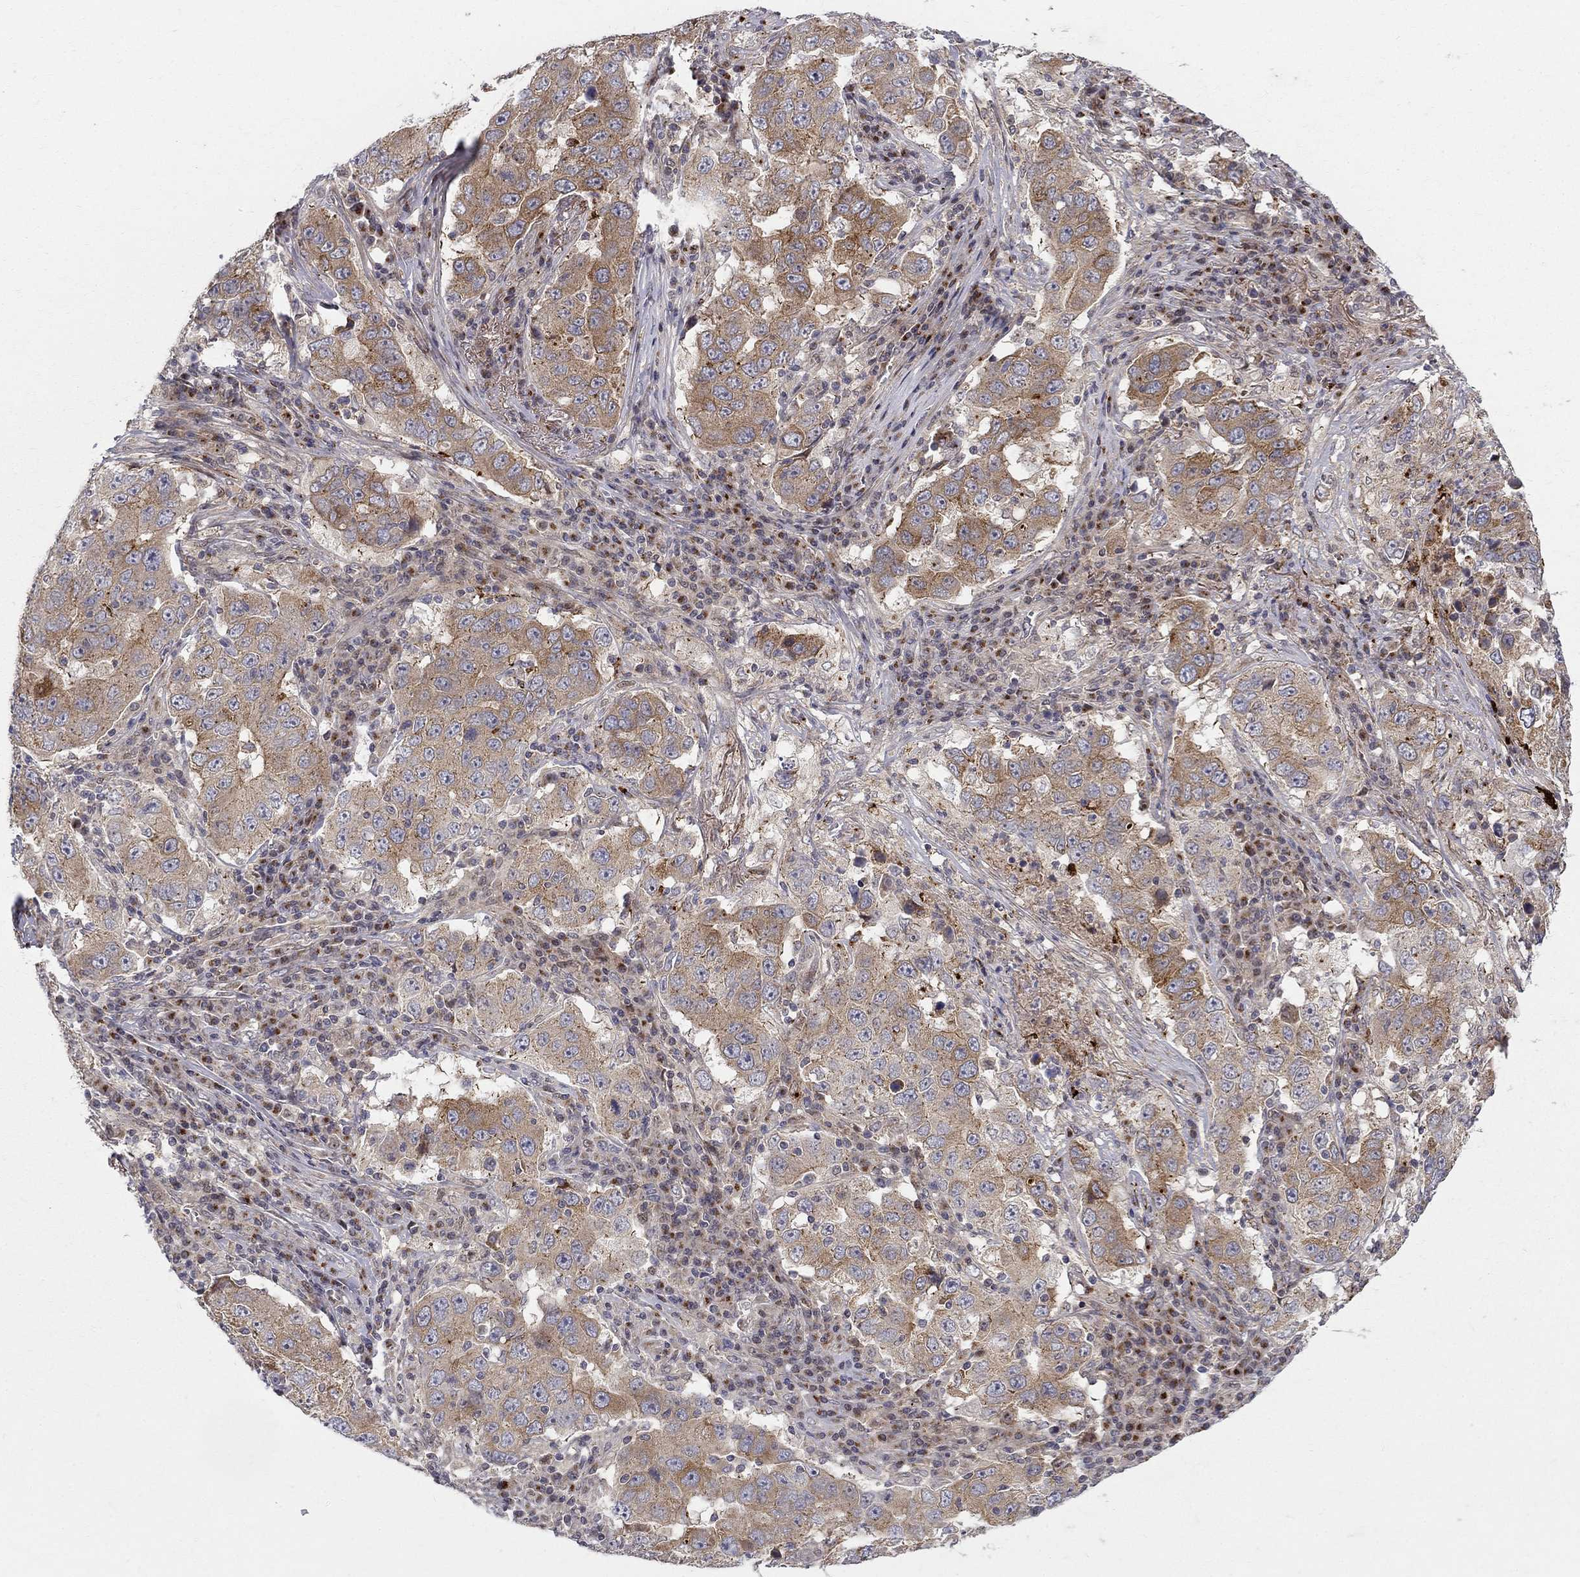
{"staining": {"intensity": "moderate", "quantity": ">75%", "location": "cytoplasmic/membranous"}, "tissue": "lung cancer", "cell_type": "Tumor cells", "image_type": "cancer", "snomed": [{"axis": "morphology", "description": "Adenocarcinoma, NOS"}, {"axis": "topography", "description": "Lung"}], "caption": "A histopathology image of human adenocarcinoma (lung) stained for a protein shows moderate cytoplasmic/membranous brown staining in tumor cells. The protein is shown in brown color, while the nuclei are stained blue.", "gene": "WDR19", "patient": {"sex": "male", "age": 73}}